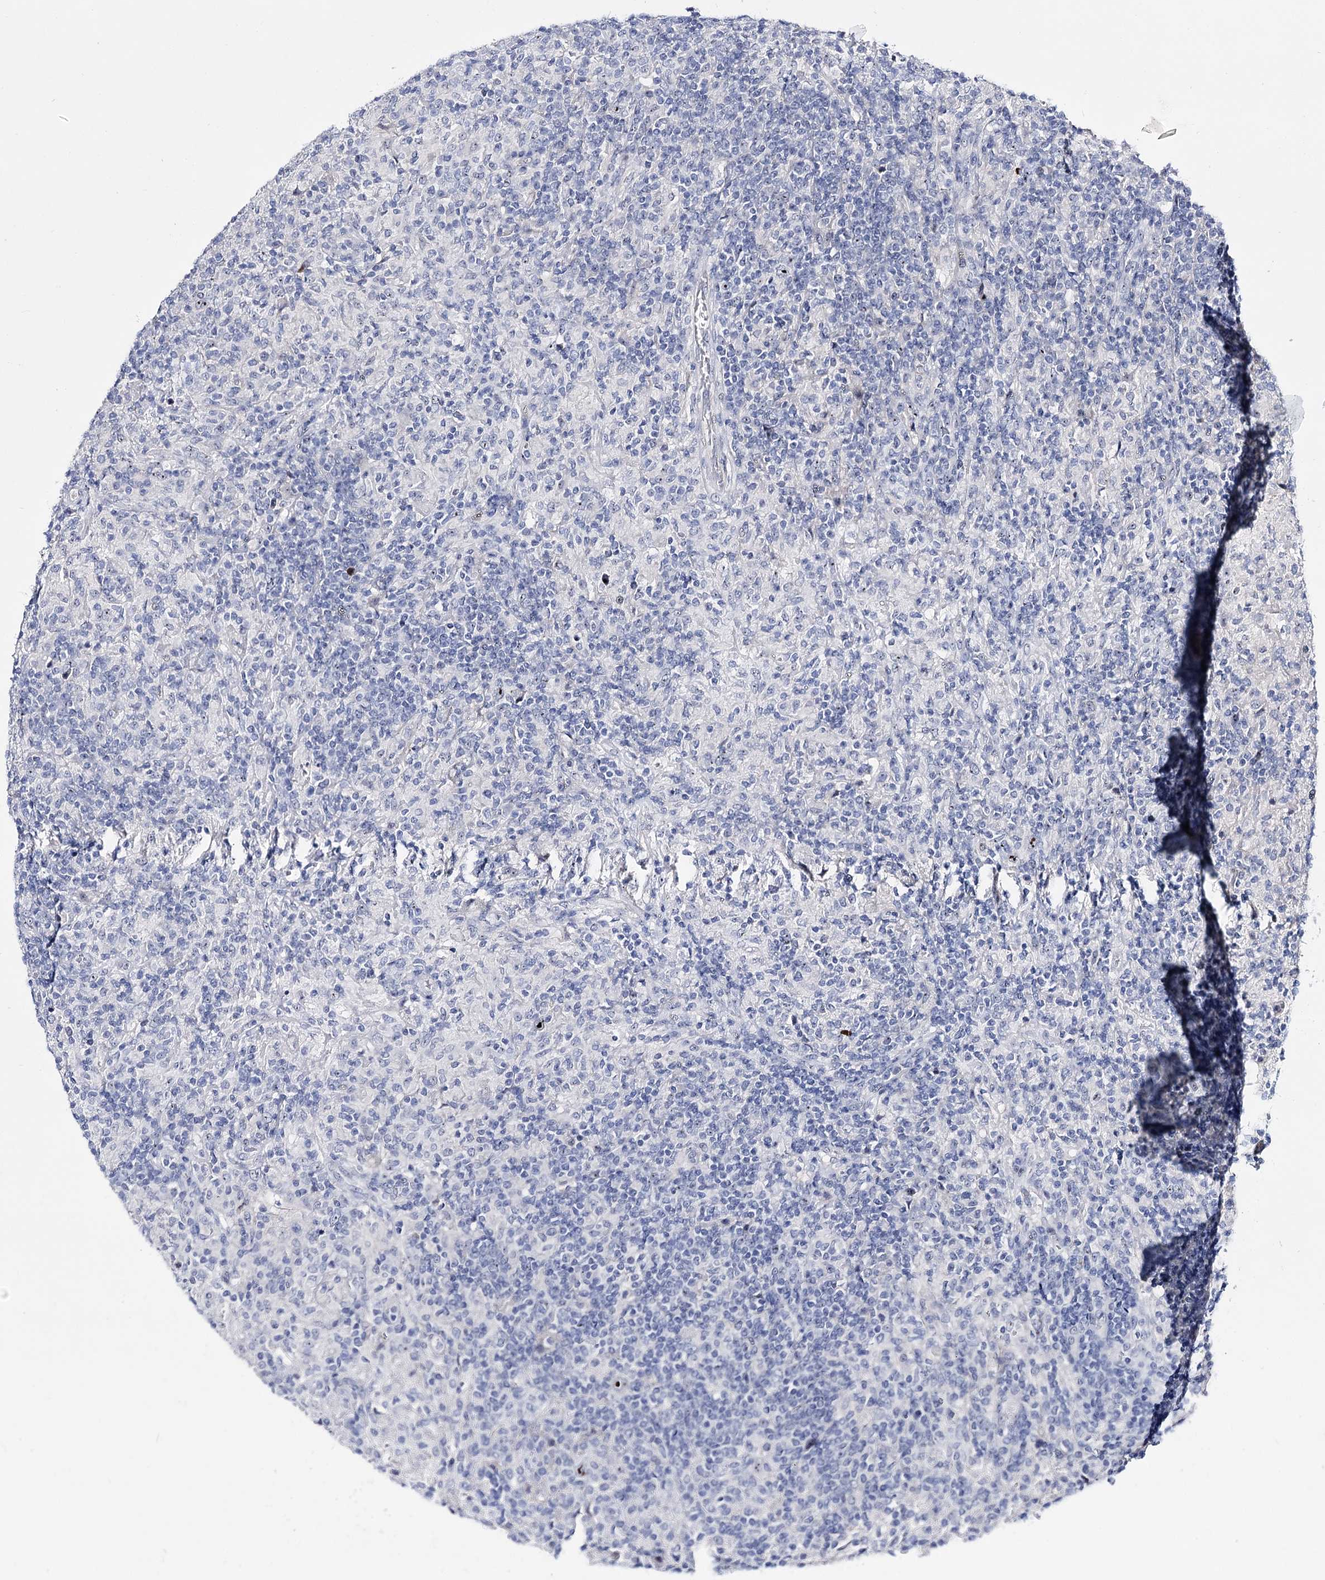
{"staining": {"intensity": "moderate", "quantity": "25%-75%", "location": "nuclear"}, "tissue": "lymphoma", "cell_type": "Tumor cells", "image_type": "cancer", "snomed": [{"axis": "morphology", "description": "Hodgkin's disease, NOS"}, {"axis": "topography", "description": "Lymph node"}], "caption": "Immunohistochemistry (DAB) staining of human Hodgkin's disease reveals moderate nuclear protein positivity in about 25%-75% of tumor cells.", "gene": "PCGF5", "patient": {"sex": "male", "age": 70}}